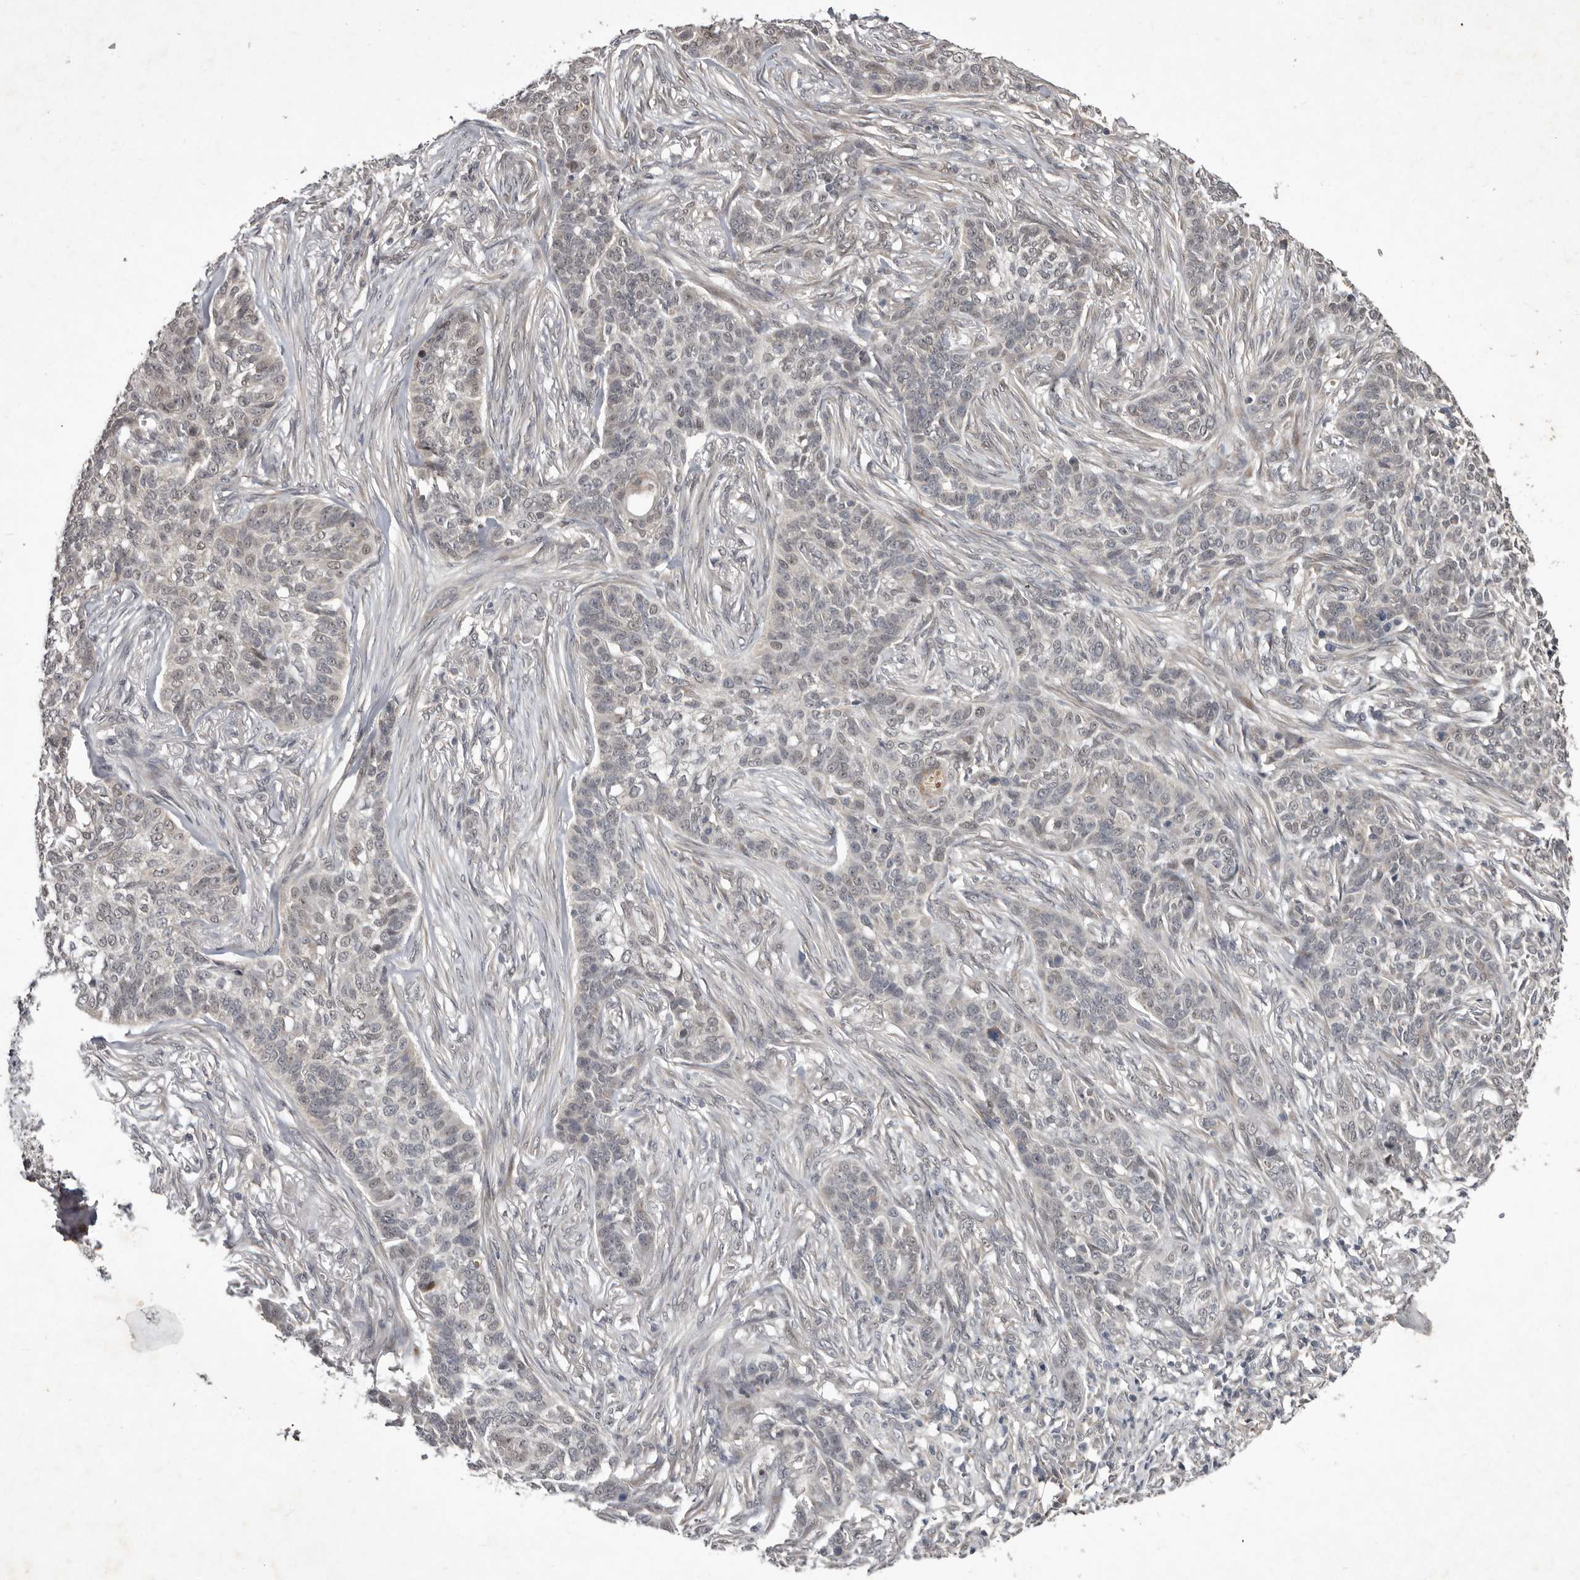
{"staining": {"intensity": "weak", "quantity": "25%-75%", "location": "cytoplasmic/membranous,nuclear"}, "tissue": "skin cancer", "cell_type": "Tumor cells", "image_type": "cancer", "snomed": [{"axis": "morphology", "description": "Basal cell carcinoma"}, {"axis": "topography", "description": "Skin"}], "caption": "Skin cancer (basal cell carcinoma) stained with a brown dye exhibits weak cytoplasmic/membranous and nuclear positive expression in approximately 25%-75% of tumor cells.", "gene": "ABL1", "patient": {"sex": "male", "age": 85}}